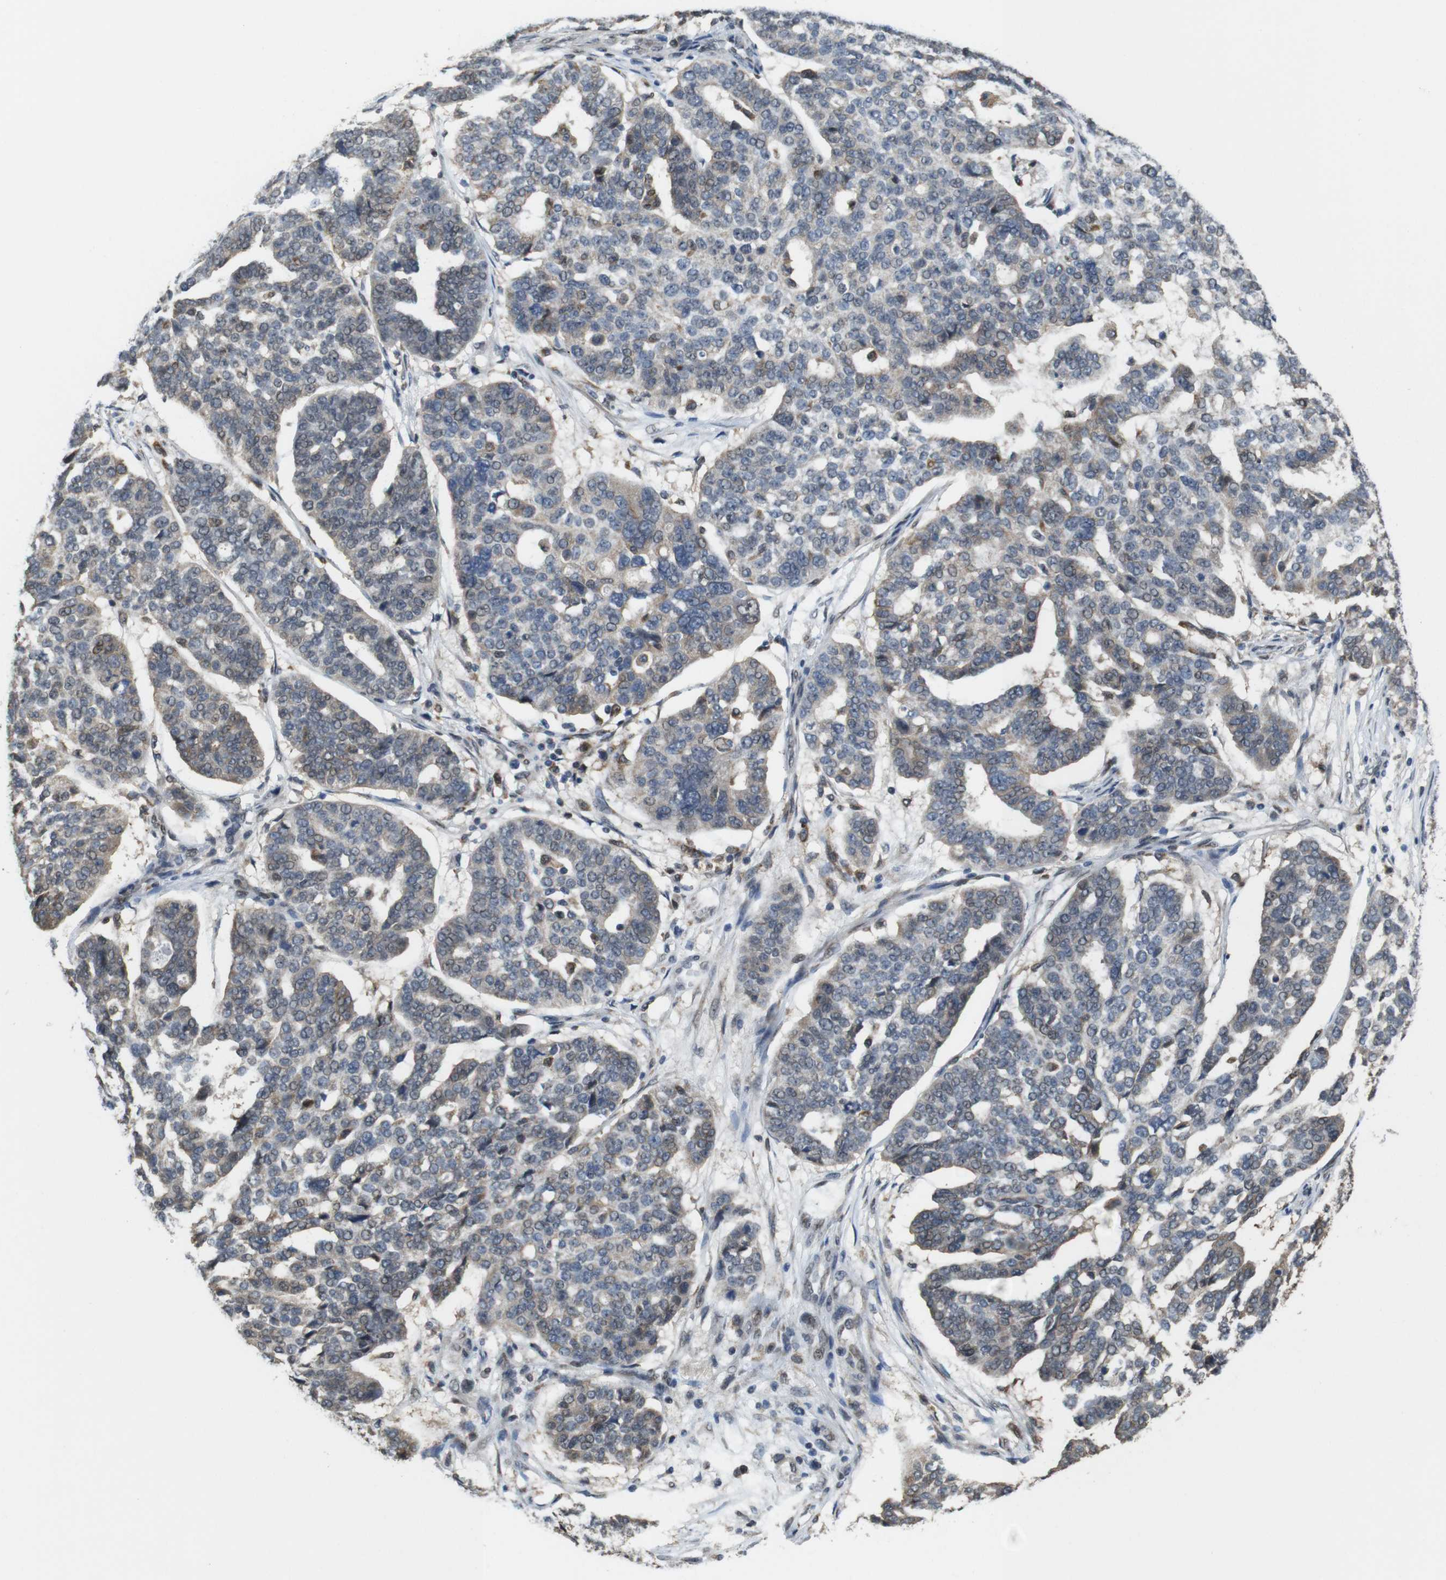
{"staining": {"intensity": "weak", "quantity": ">75%", "location": "cytoplasmic/membranous,nuclear"}, "tissue": "ovarian cancer", "cell_type": "Tumor cells", "image_type": "cancer", "snomed": [{"axis": "morphology", "description": "Cystadenocarcinoma, serous, NOS"}, {"axis": "topography", "description": "Ovary"}], "caption": "Serous cystadenocarcinoma (ovarian) tissue reveals weak cytoplasmic/membranous and nuclear staining in about >75% of tumor cells, visualized by immunohistochemistry.", "gene": "PNMA8A", "patient": {"sex": "female", "age": 59}}